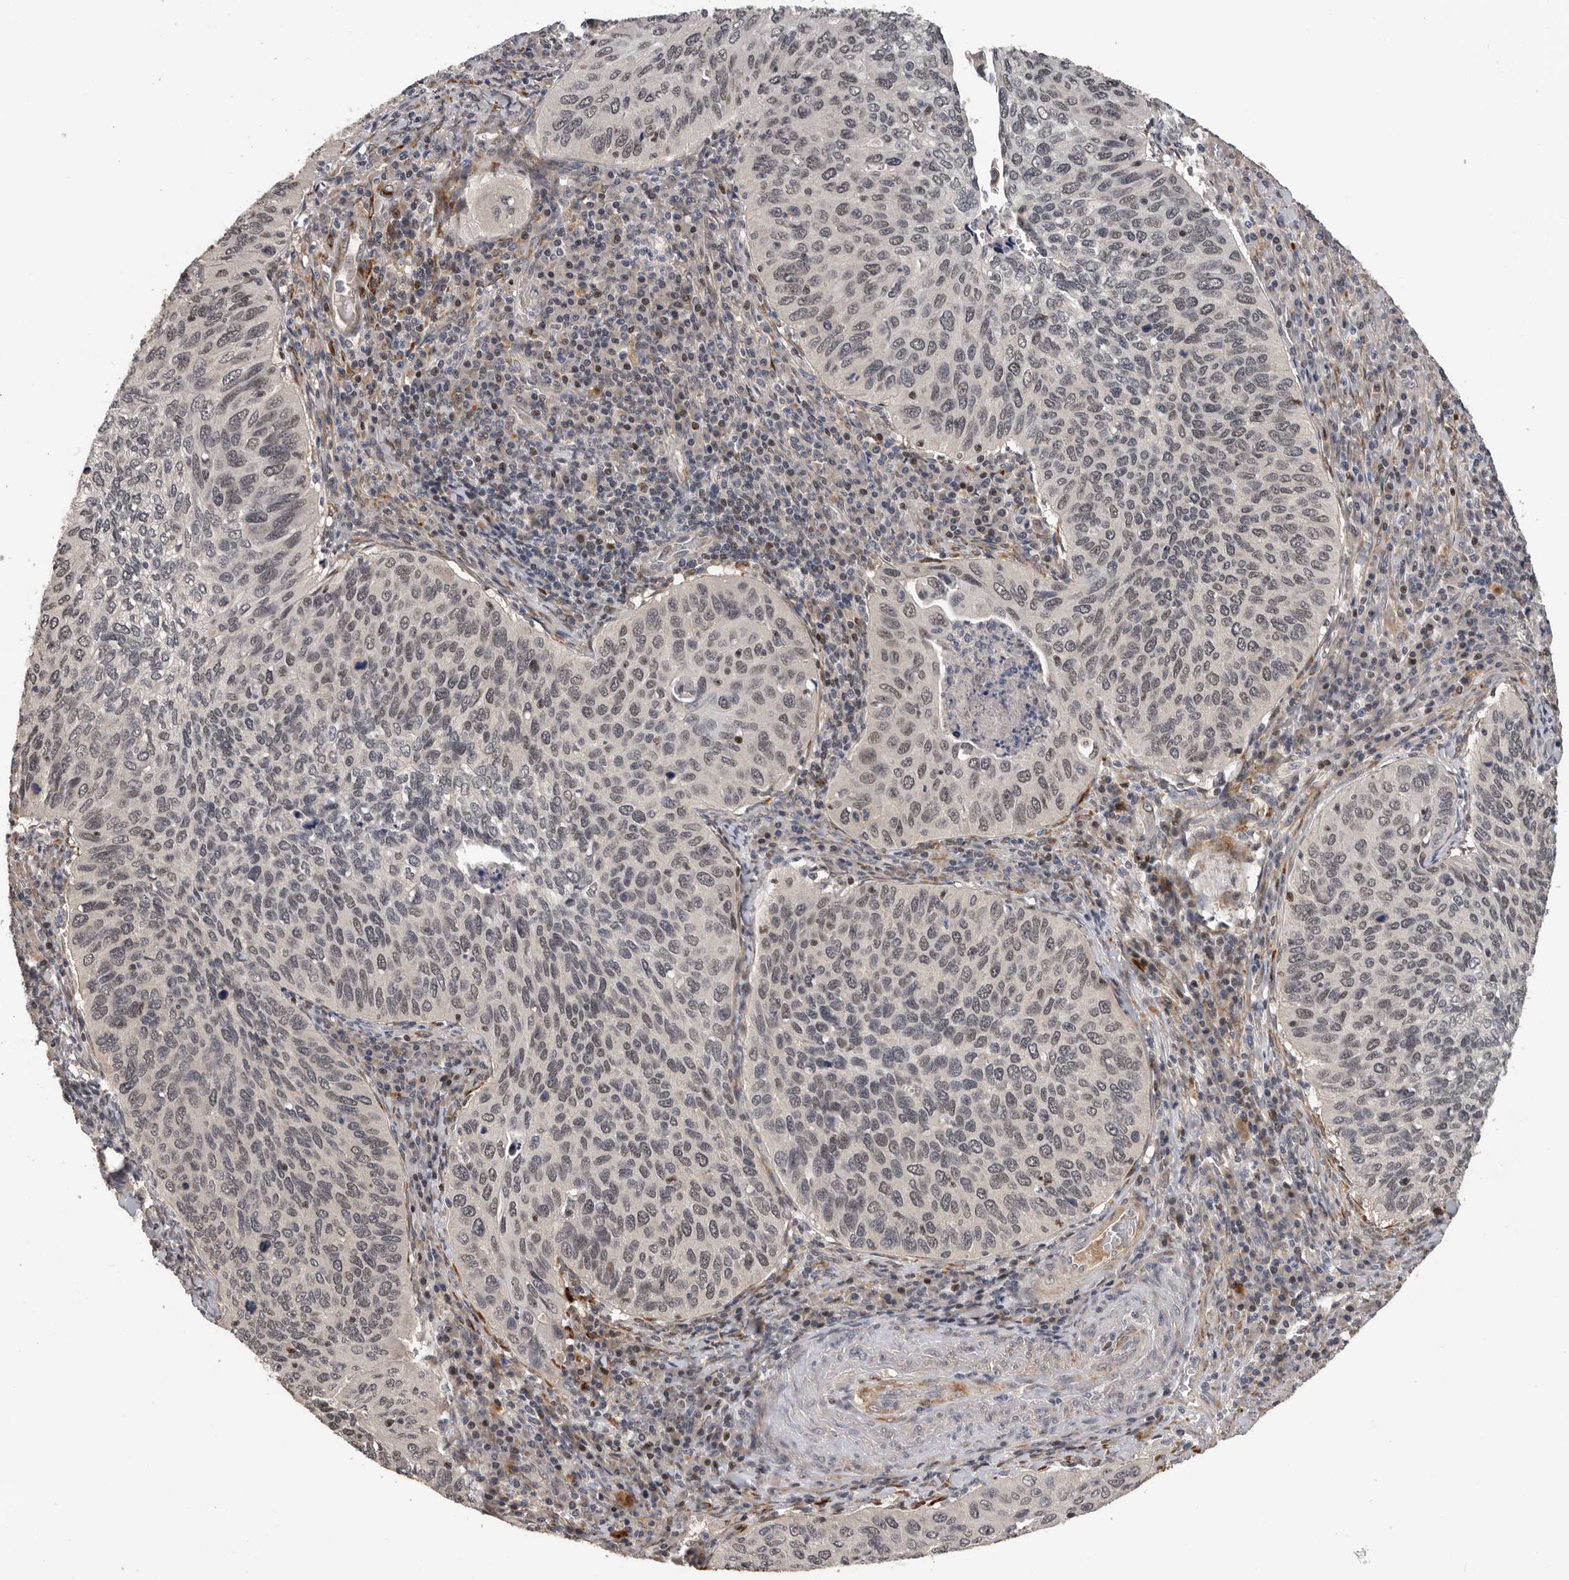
{"staining": {"intensity": "weak", "quantity": "25%-75%", "location": "nuclear"}, "tissue": "cervical cancer", "cell_type": "Tumor cells", "image_type": "cancer", "snomed": [{"axis": "morphology", "description": "Squamous cell carcinoma, NOS"}, {"axis": "topography", "description": "Cervix"}], "caption": "Immunohistochemical staining of human cervical cancer (squamous cell carcinoma) reveals low levels of weak nuclear expression in about 25%-75% of tumor cells.", "gene": "HENMT1", "patient": {"sex": "female", "age": 38}}